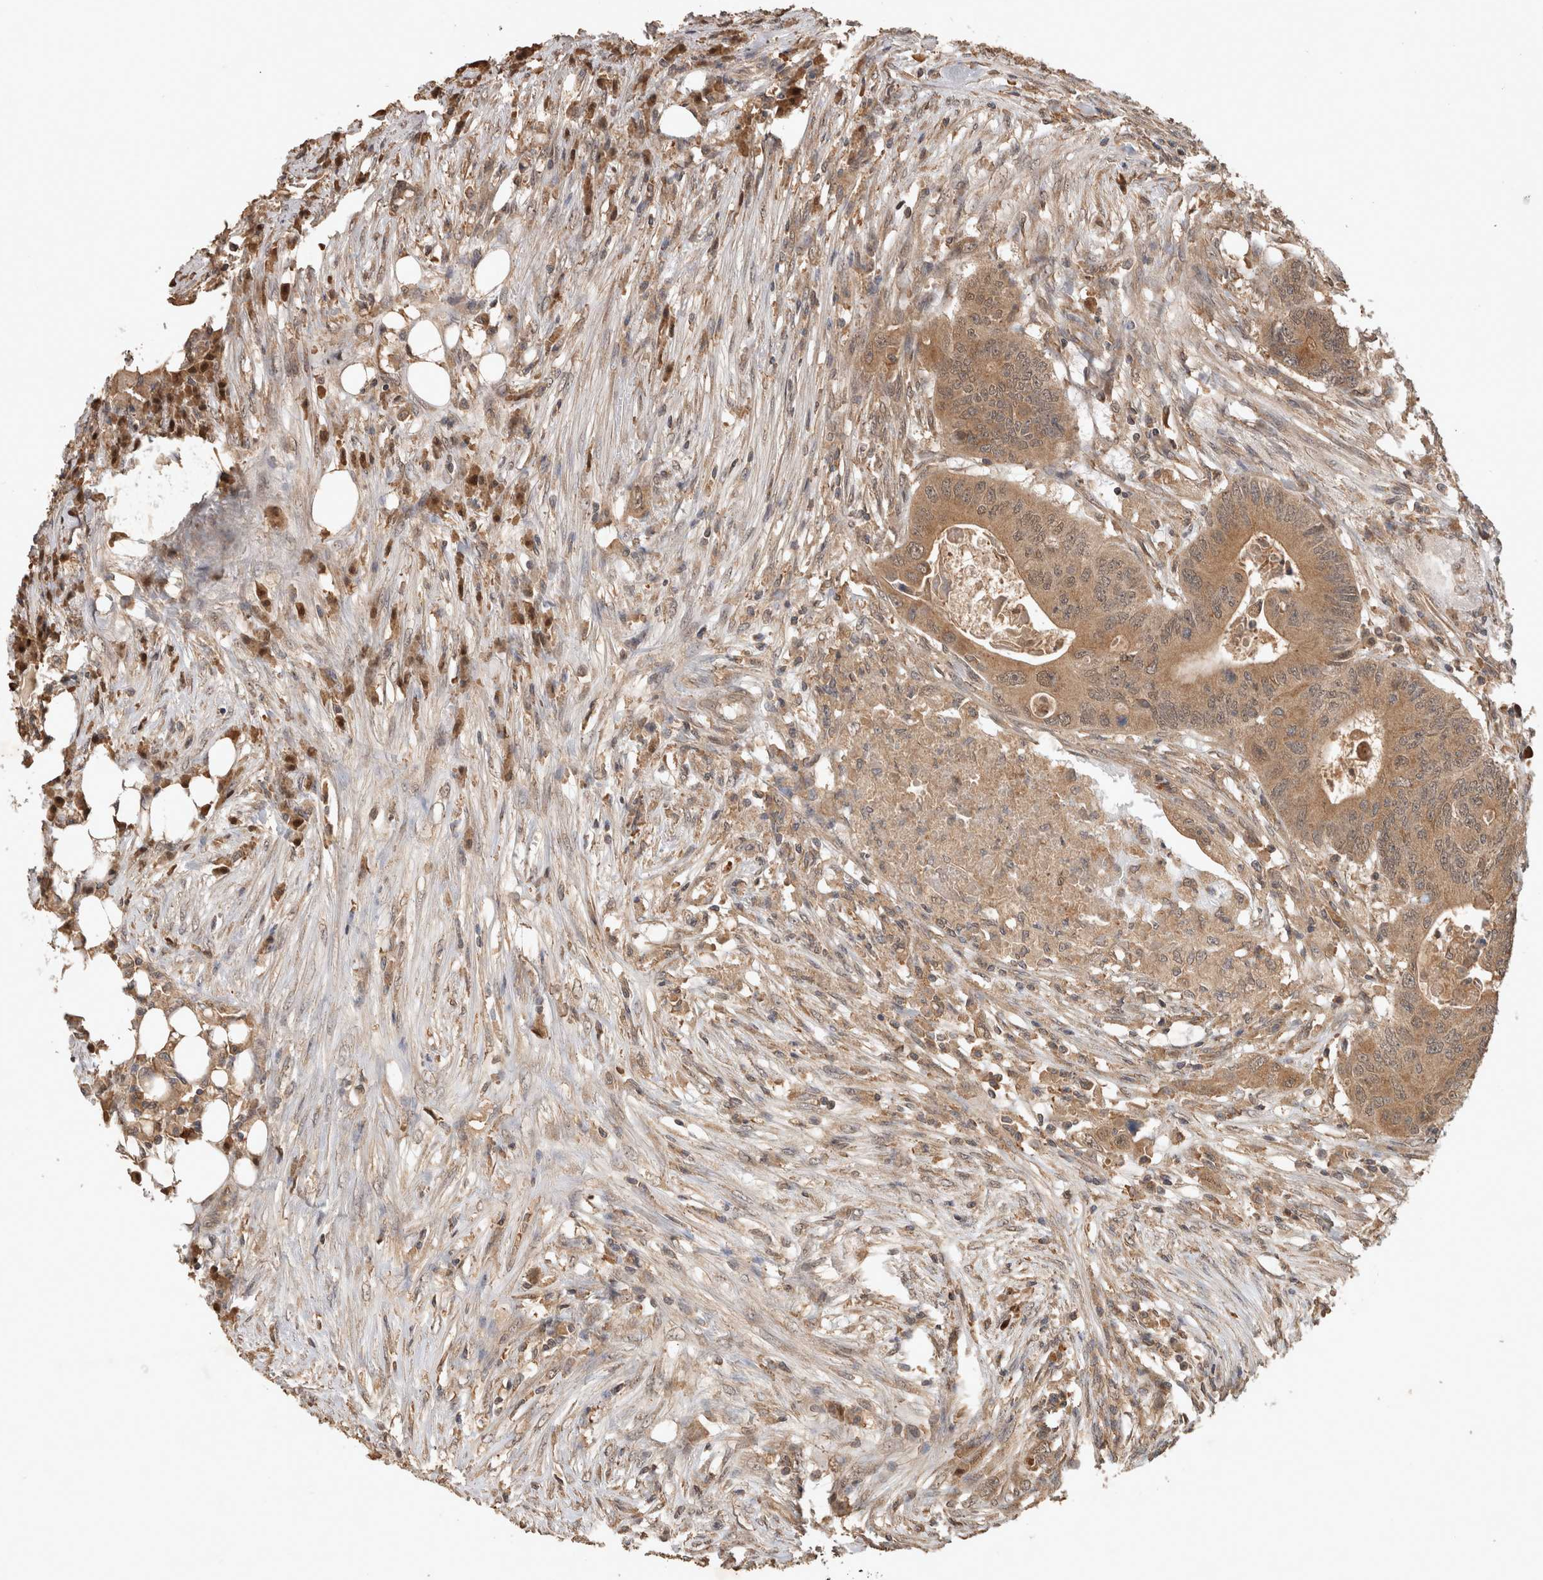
{"staining": {"intensity": "moderate", "quantity": ">75%", "location": "cytoplasmic/membranous"}, "tissue": "colorectal cancer", "cell_type": "Tumor cells", "image_type": "cancer", "snomed": [{"axis": "morphology", "description": "Adenocarcinoma, NOS"}, {"axis": "topography", "description": "Colon"}], "caption": "Adenocarcinoma (colorectal) tissue exhibits moderate cytoplasmic/membranous staining in approximately >75% of tumor cells, visualized by immunohistochemistry.", "gene": "OTUD7B", "patient": {"sex": "male", "age": 71}}